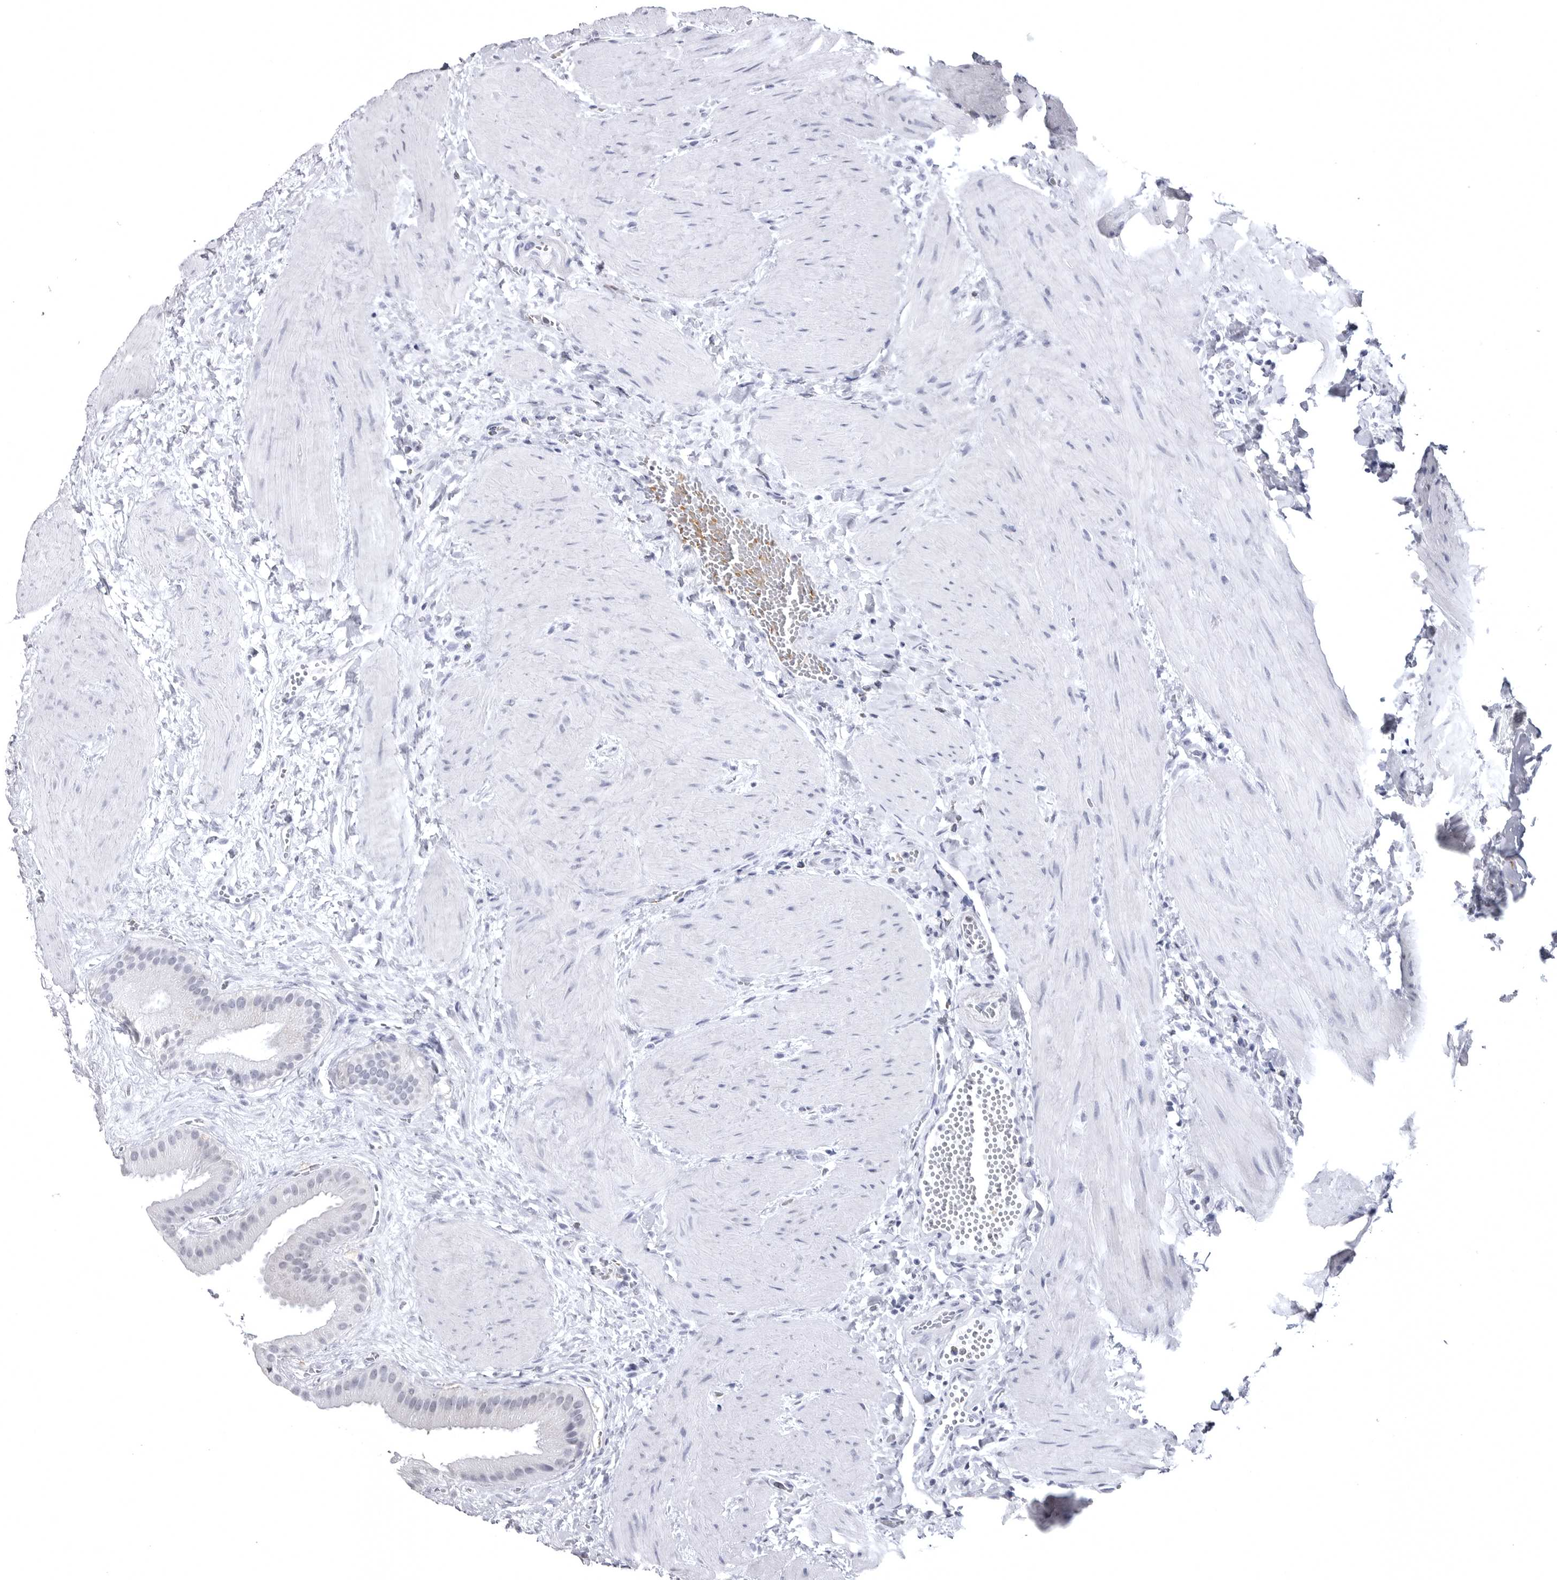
{"staining": {"intensity": "negative", "quantity": "none", "location": "none"}, "tissue": "gallbladder", "cell_type": "Glandular cells", "image_type": "normal", "snomed": [{"axis": "morphology", "description": "Normal tissue, NOS"}, {"axis": "topography", "description": "Gallbladder"}], "caption": "Protein analysis of benign gallbladder exhibits no significant expression in glandular cells.", "gene": "STAP2", "patient": {"sex": "male", "age": 55}}